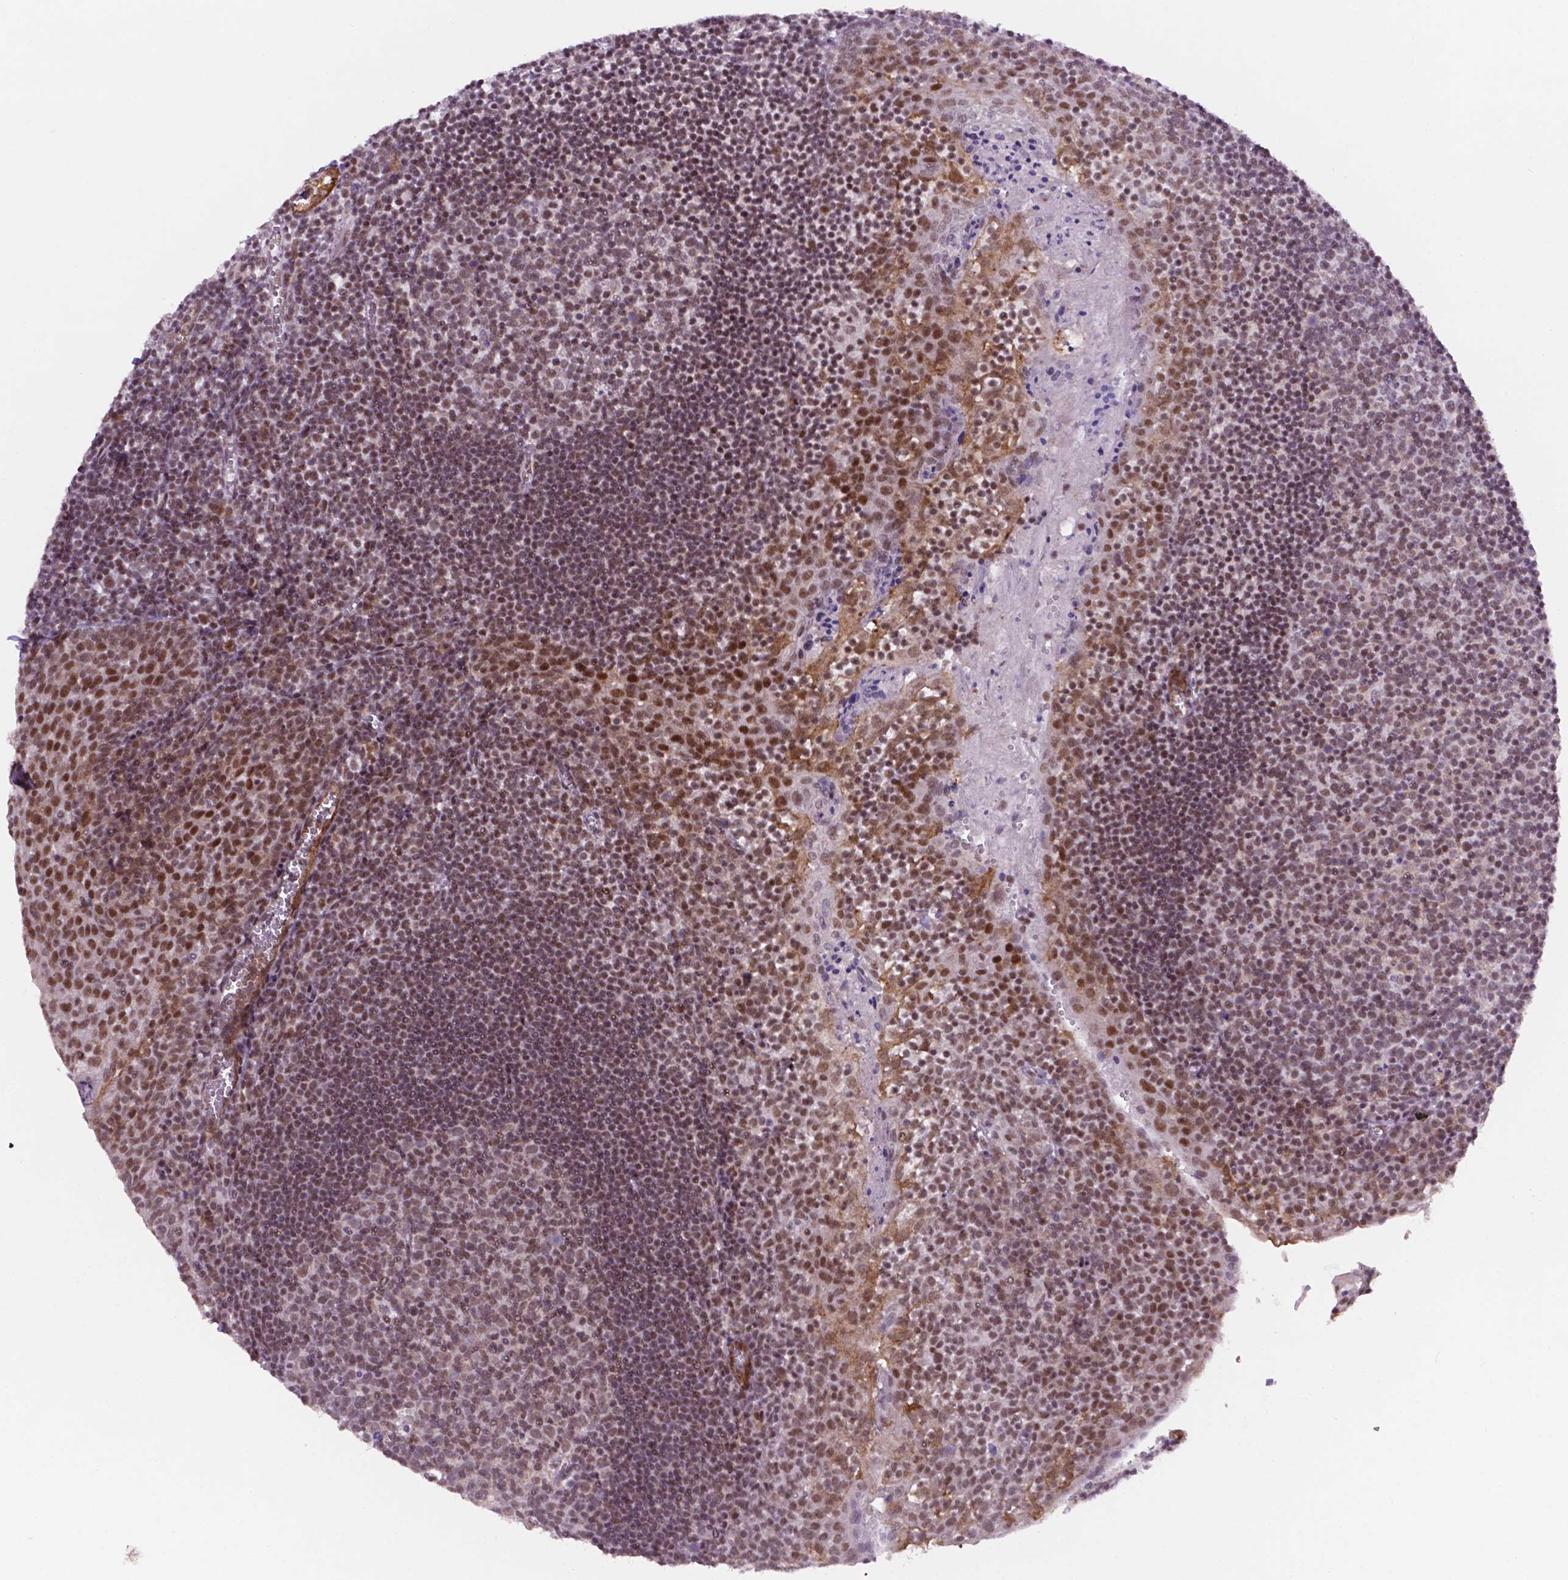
{"staining": {"intensity": "weak", "quantity": "25%-75%", "location": "nuclear"}, "tissue": "lymph node", "cell_type": "Germinal center cells", "image_type": "normal", "snomed": [{"axis": "morphology", "description": "Normal tissue, NOS"}, {"axis": "topography", "description": "Lymph node"}], "caption": "Lymph node was stained to show a protein in brown. There is low levels of weak nuclear positivity in approximately 25%-75% of germinal center cells. The staining is performed using DAB (3,3'-diaminobenzidine) brown chromogen to label protein expression. The nuclei are counter-stained blue using hematoxylin.", "gene": "NCOR1", "patient": {"sex": "female", "age": 21}}